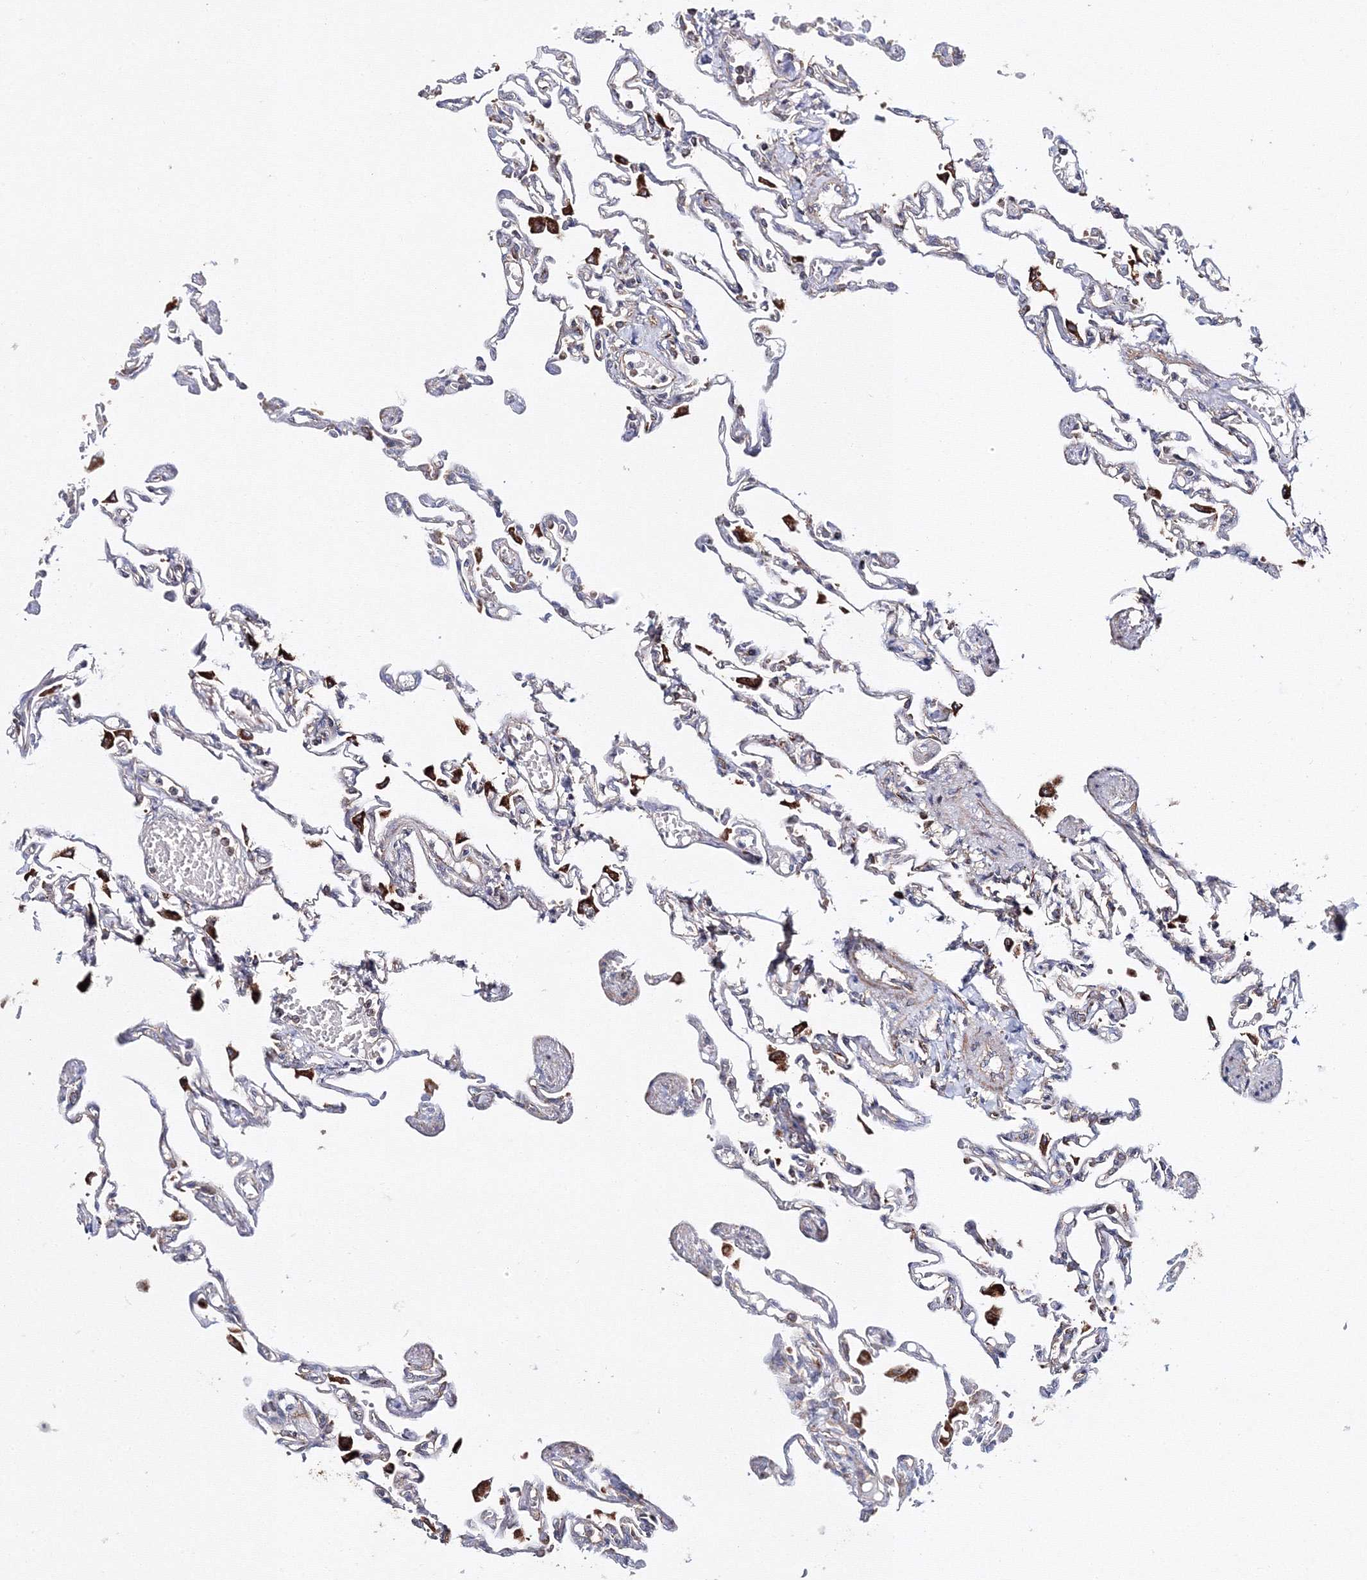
{"staining": {"intensity": "strong", "quantity": "<25%", "location": "cytoplasmic/membranous"}, "tissue": "lung", "cell_type": "Alveolar cells", "image_type": "normal", "snomed": [{"axis": "morphology", "description": "Normal tissue, NOS"}, {"axis": "topography", "description": "Lung"}], "caption": "Immunohistochemical staining of benign human lung displays <25% levels of strong cytoplasmic/membranous protein expression in about <25% of alveolar cells. The staining was performed using DAB, with brown indicating positive protein expression. Nuclei are stained blue with hematoxylin.", "gene": "DDO", "patient": {"sex": "male", "age": 21}}